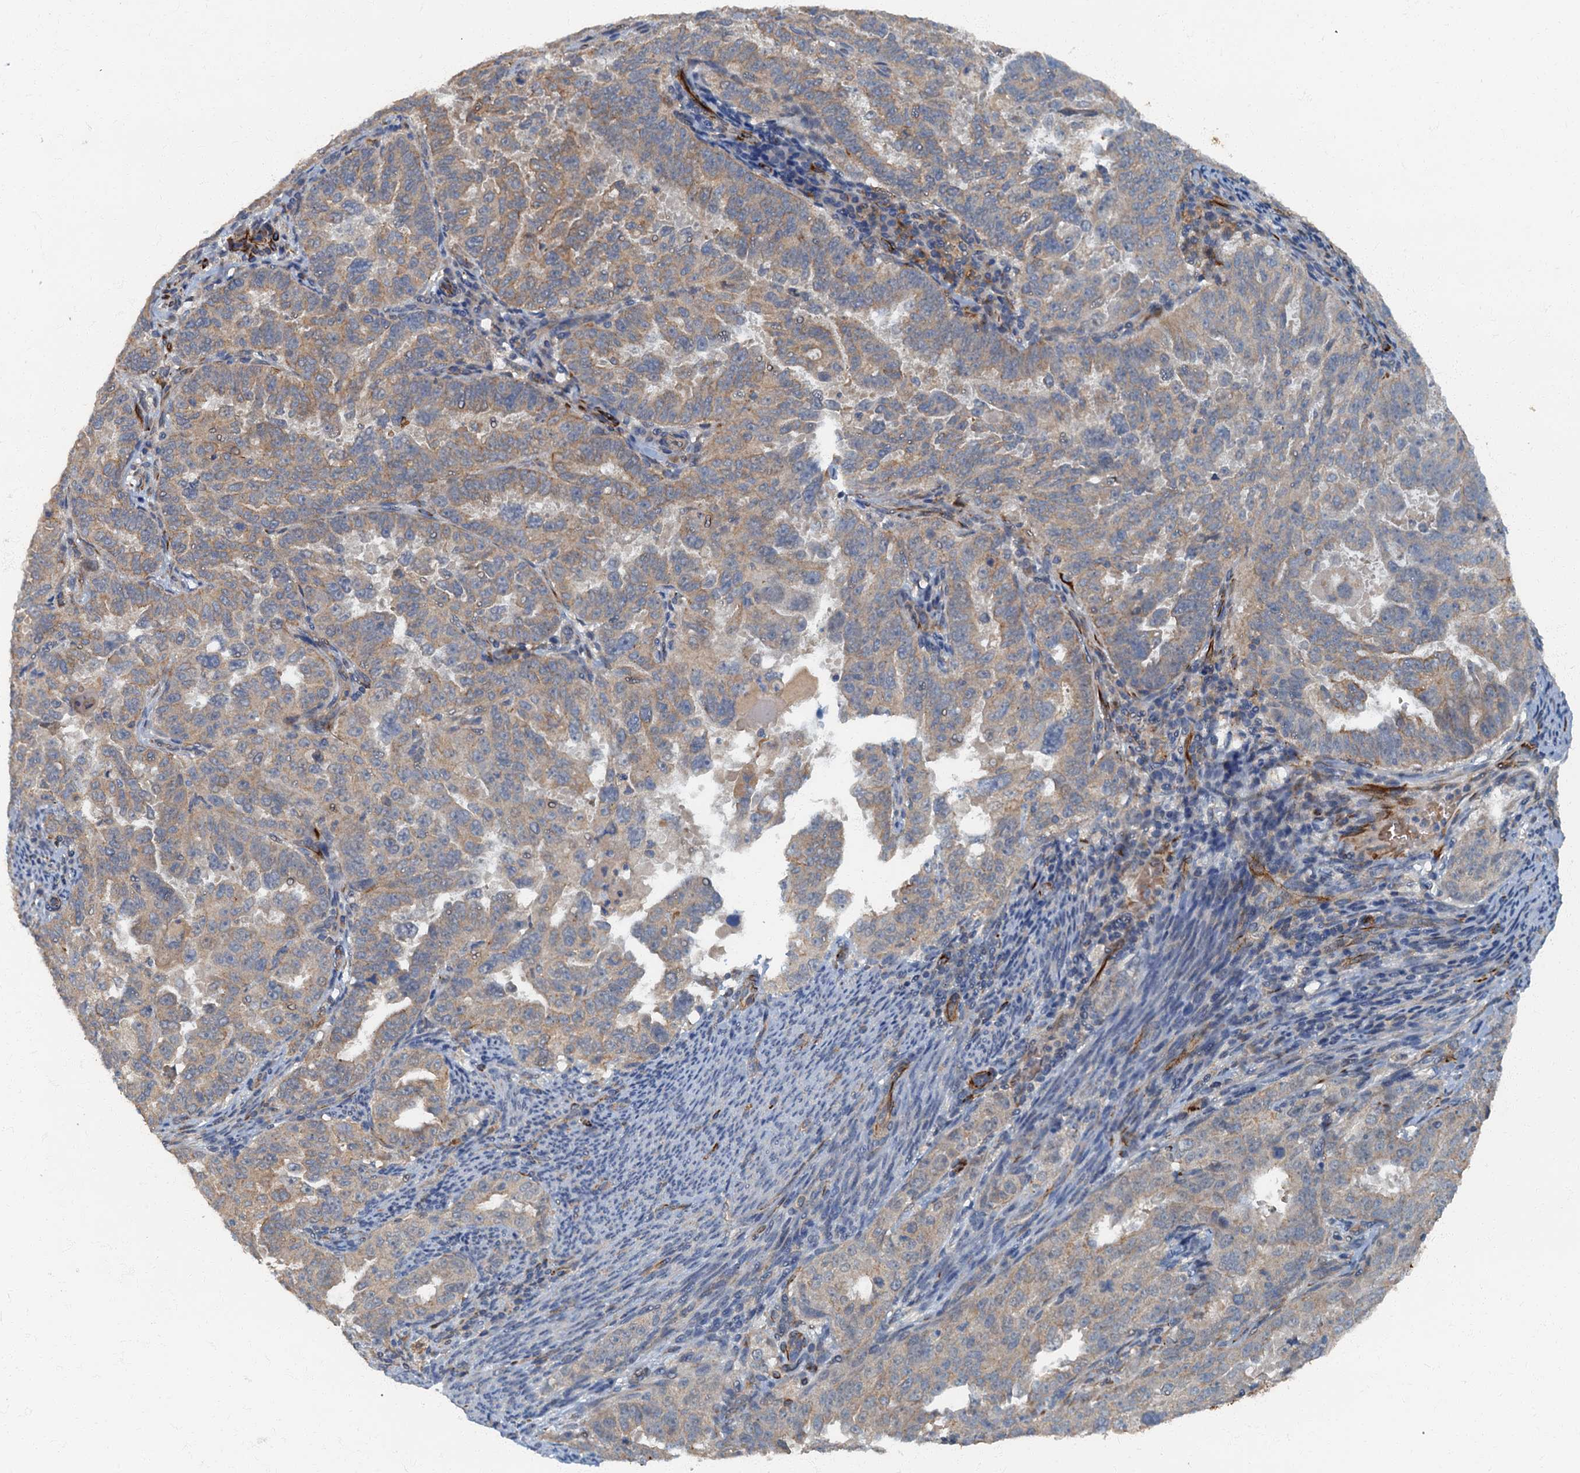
{"staining": {"intensity": "moderate", "quantity": "25%-75%", "location": "cytoplasmic/membranous"}, "tissue": "endometrial cancer", "cell_type": "Tumor cells", "image_type": "cancer", "snomed": [{"axis": "morphology", "description": "Adenocarcinoma, NOS"}, {"axis": "topography", "description": "Endometrium"}], "caption": "This micrograph displays endometrial cancer (adenocarcinoma) stained with immunohistochemistry to label a protein in brown. The cytoplasmic/membranous of tumor cells show moderate positivity for the protein. Nuclei are counter-stained blue.", "gene": "ARL11", "patient": {"sex": "female", "age": 65}}